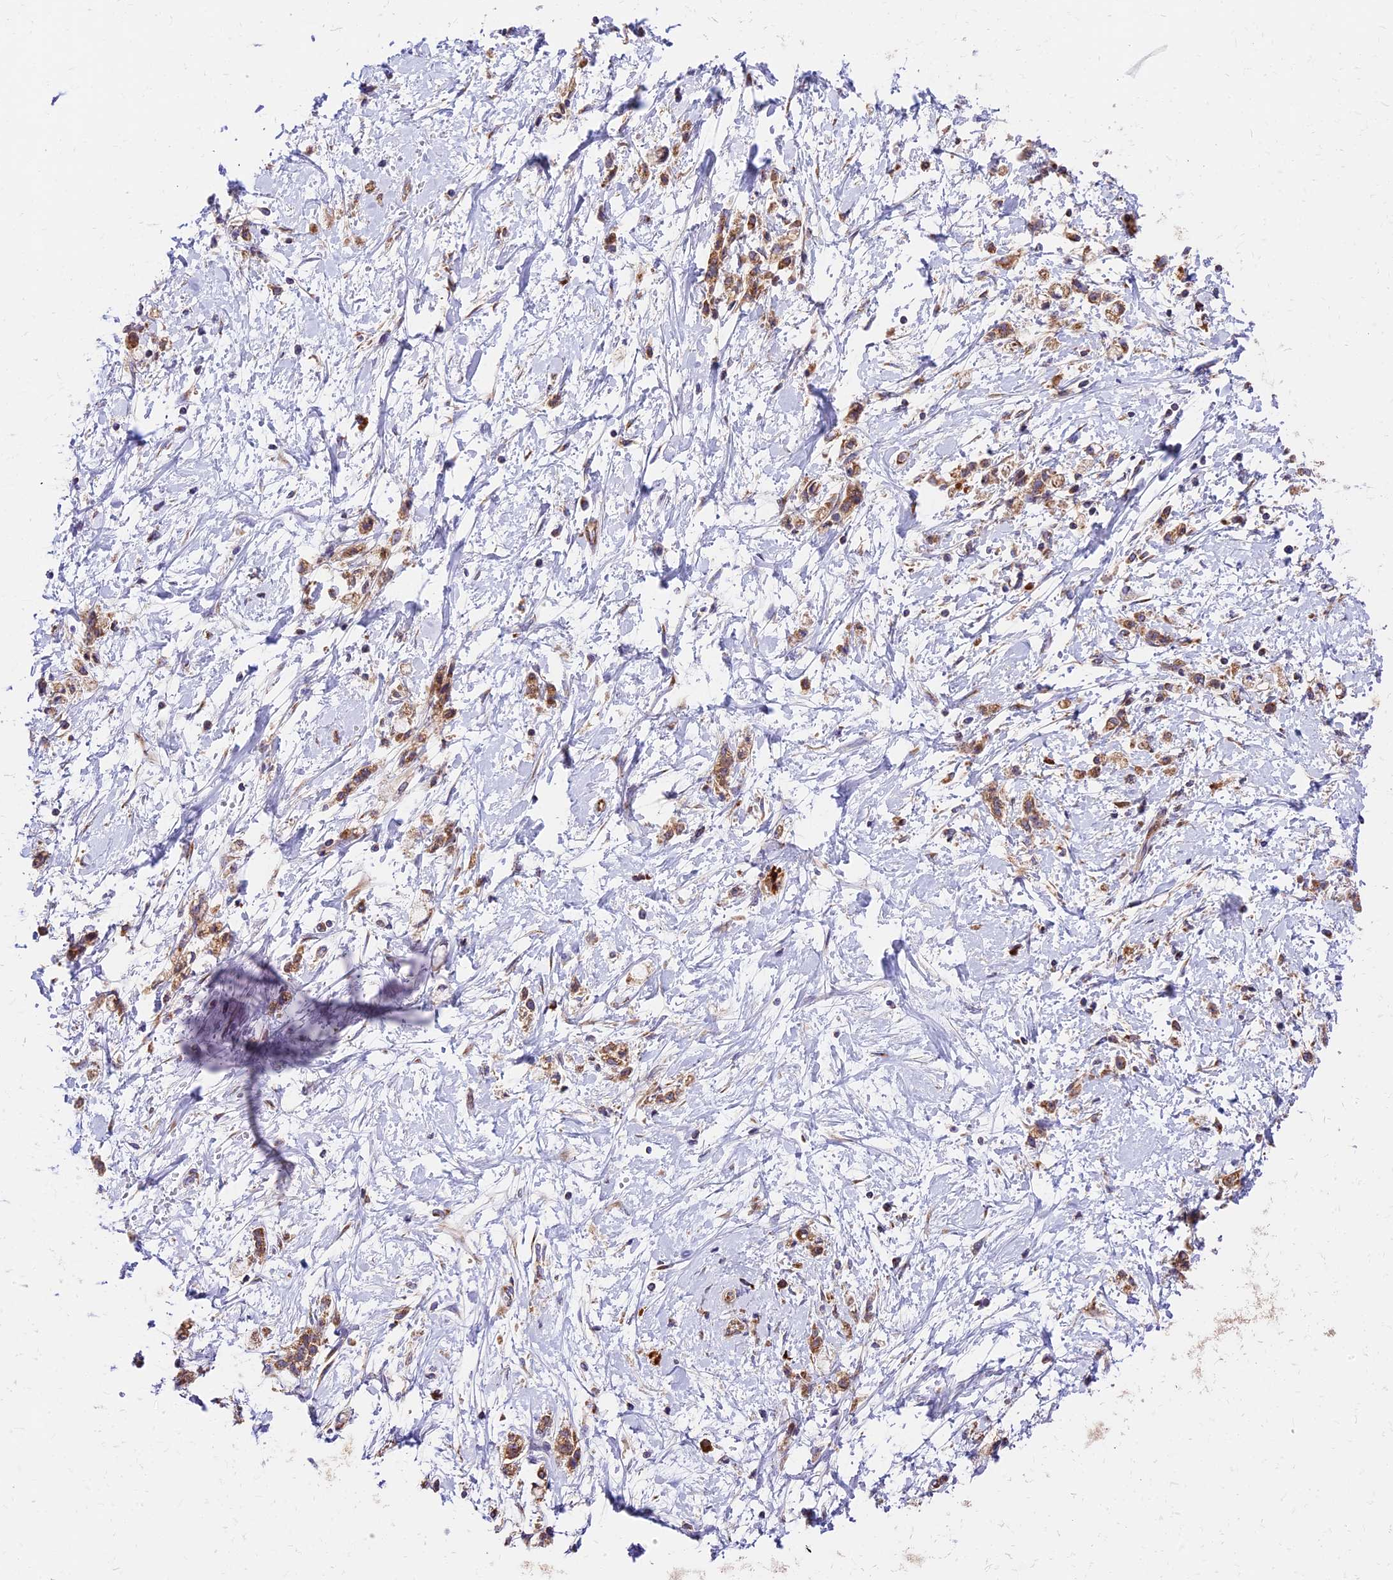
{"staining": {"intensity": "moderate", "quantity": ">75%", "location": "cytoplasmic/membranous"}, "tissue": "stomach cancer", "cell_type": "Tumor cells", "image_type": "cancer", "snomed": [{"axis": "morphology", "description": "Adenocarcinoma, NOS"}, {"axis": "topography", "description": "Stomach"}], "caption": "IHC (DAB (3,3'-diaminobenzidine)) staining of adenocarcinoma (stomach) demonstrates moderate cytoplasmic/membranous protein positivity in approximately >75% of tumor cells.", "gene": "MRAS", "patient": {"sex": "female", "age": 60}}